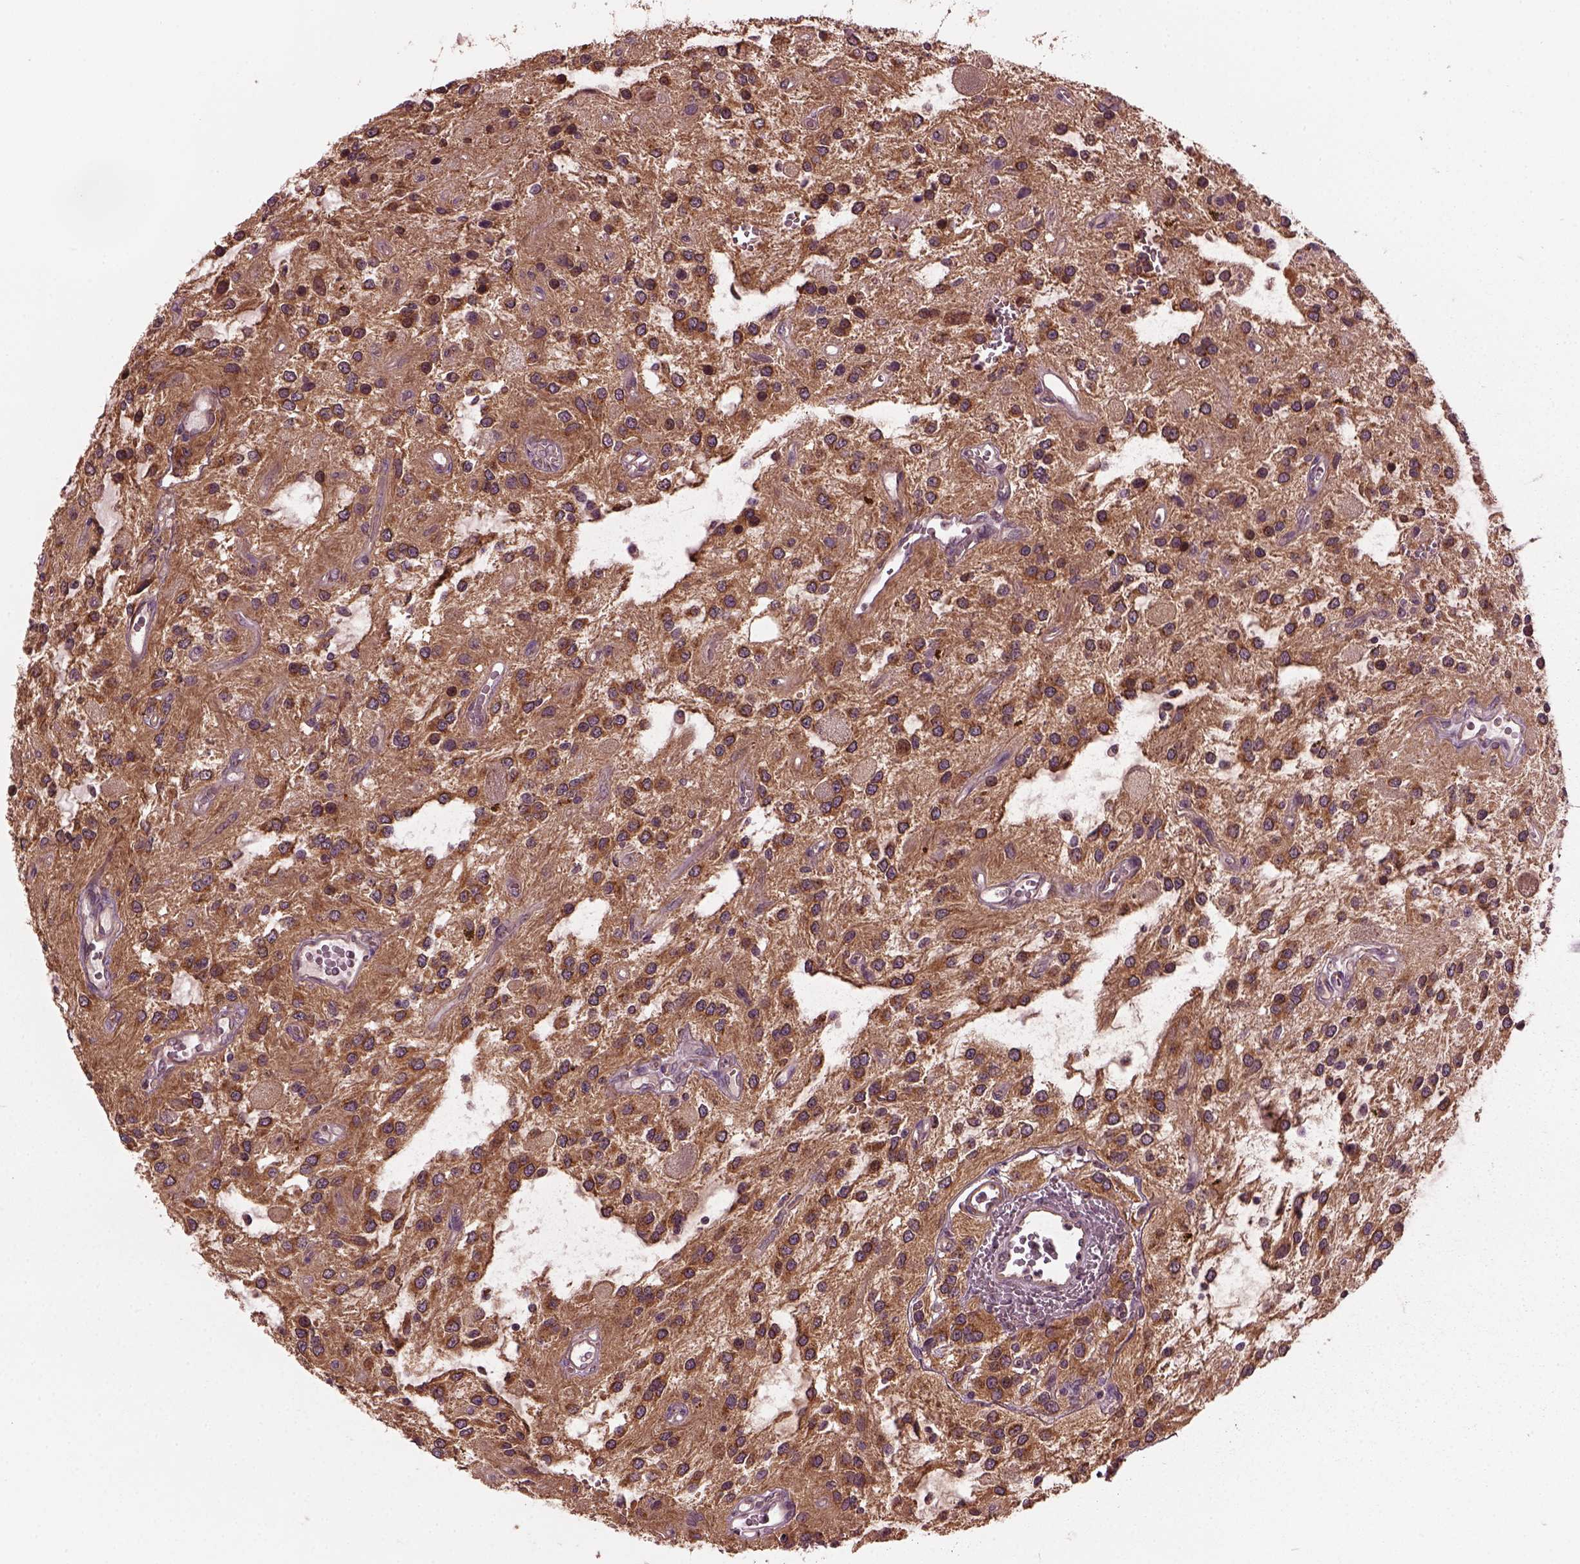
{"staining": {"intensity": "moderate", "quantity": "25%-75%", "location": "cytoplasmic/membranous,nuclear"}, "tissue": "glioma", "cell_type": "Tumor cells", "image_type": "cancer", "snomed": [{"axis": "morphology", "description": "Glioma, malignant, Low grade"}, {"axis": "topography", "description": "Cerebellum"}], "caption": "Malignant low-grade glioma tissue displays moderate cytoplasmic/membranous and nuclear positivity in approximately 25%-75% of tumor cells", "gene": "RUFY3", "patient": {"sex": "female", "age": 14}}